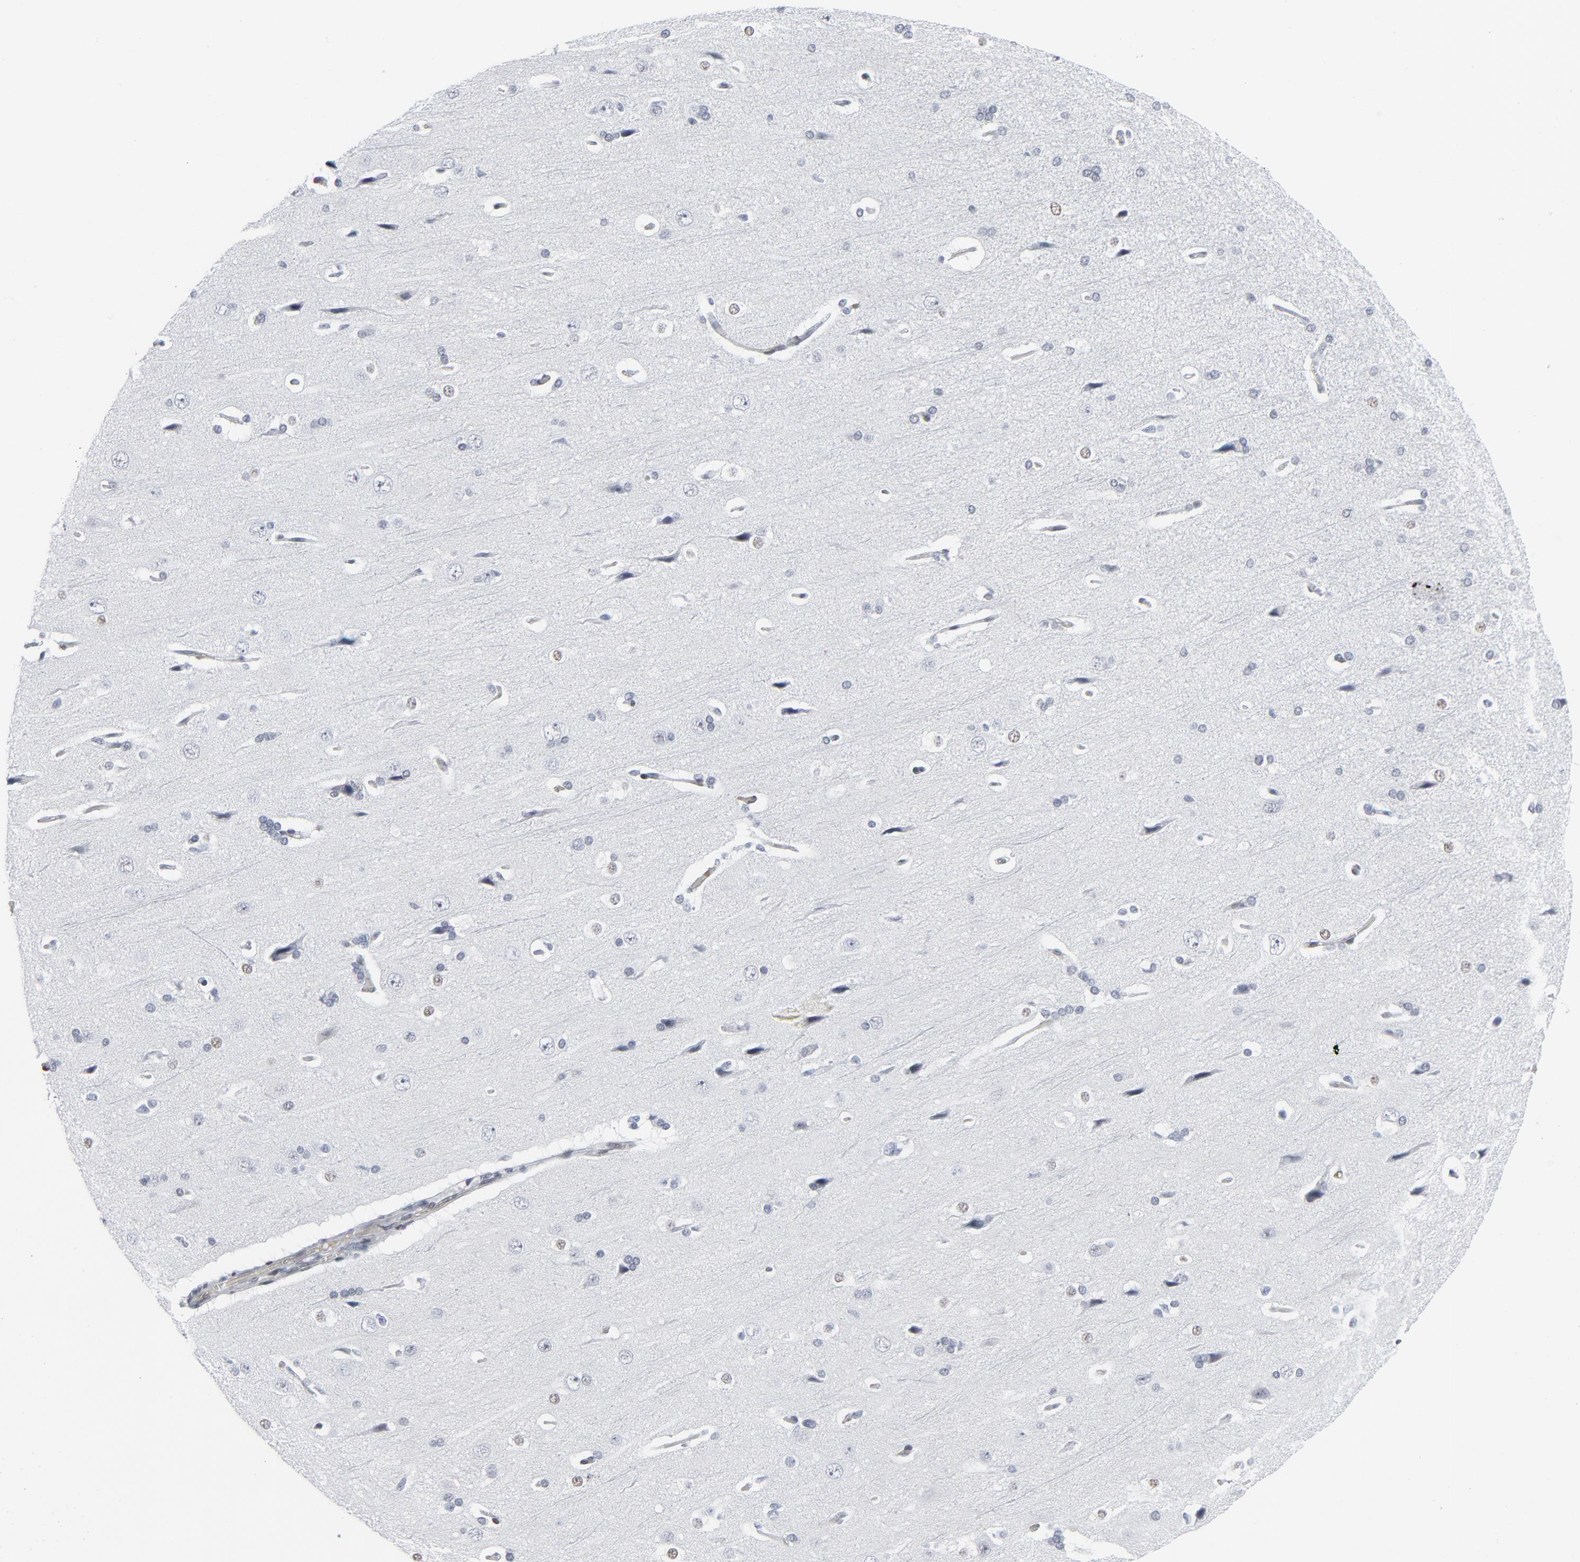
{"staining": {"intensity": "negative", "quantity": "none", "location": "none"}, "tissue": "cerebral cortex", "cell_type": "Endothelial cells", "image_type": "normal", "snomed": [{"axis": "morphology", "description": "Normal tissue, NOS"}, {"axis": "topography", "description": "Cerebral cortex"}], "caption": "A histopathology image of human cerebral cortex is negative for staining in endothelial cells. (DAB immunohistochemistry (IHC) visualized using brightfield microscopy, high magnification).", "gene": "ATF7", "patient": {"sex": "male", "age": 62}}